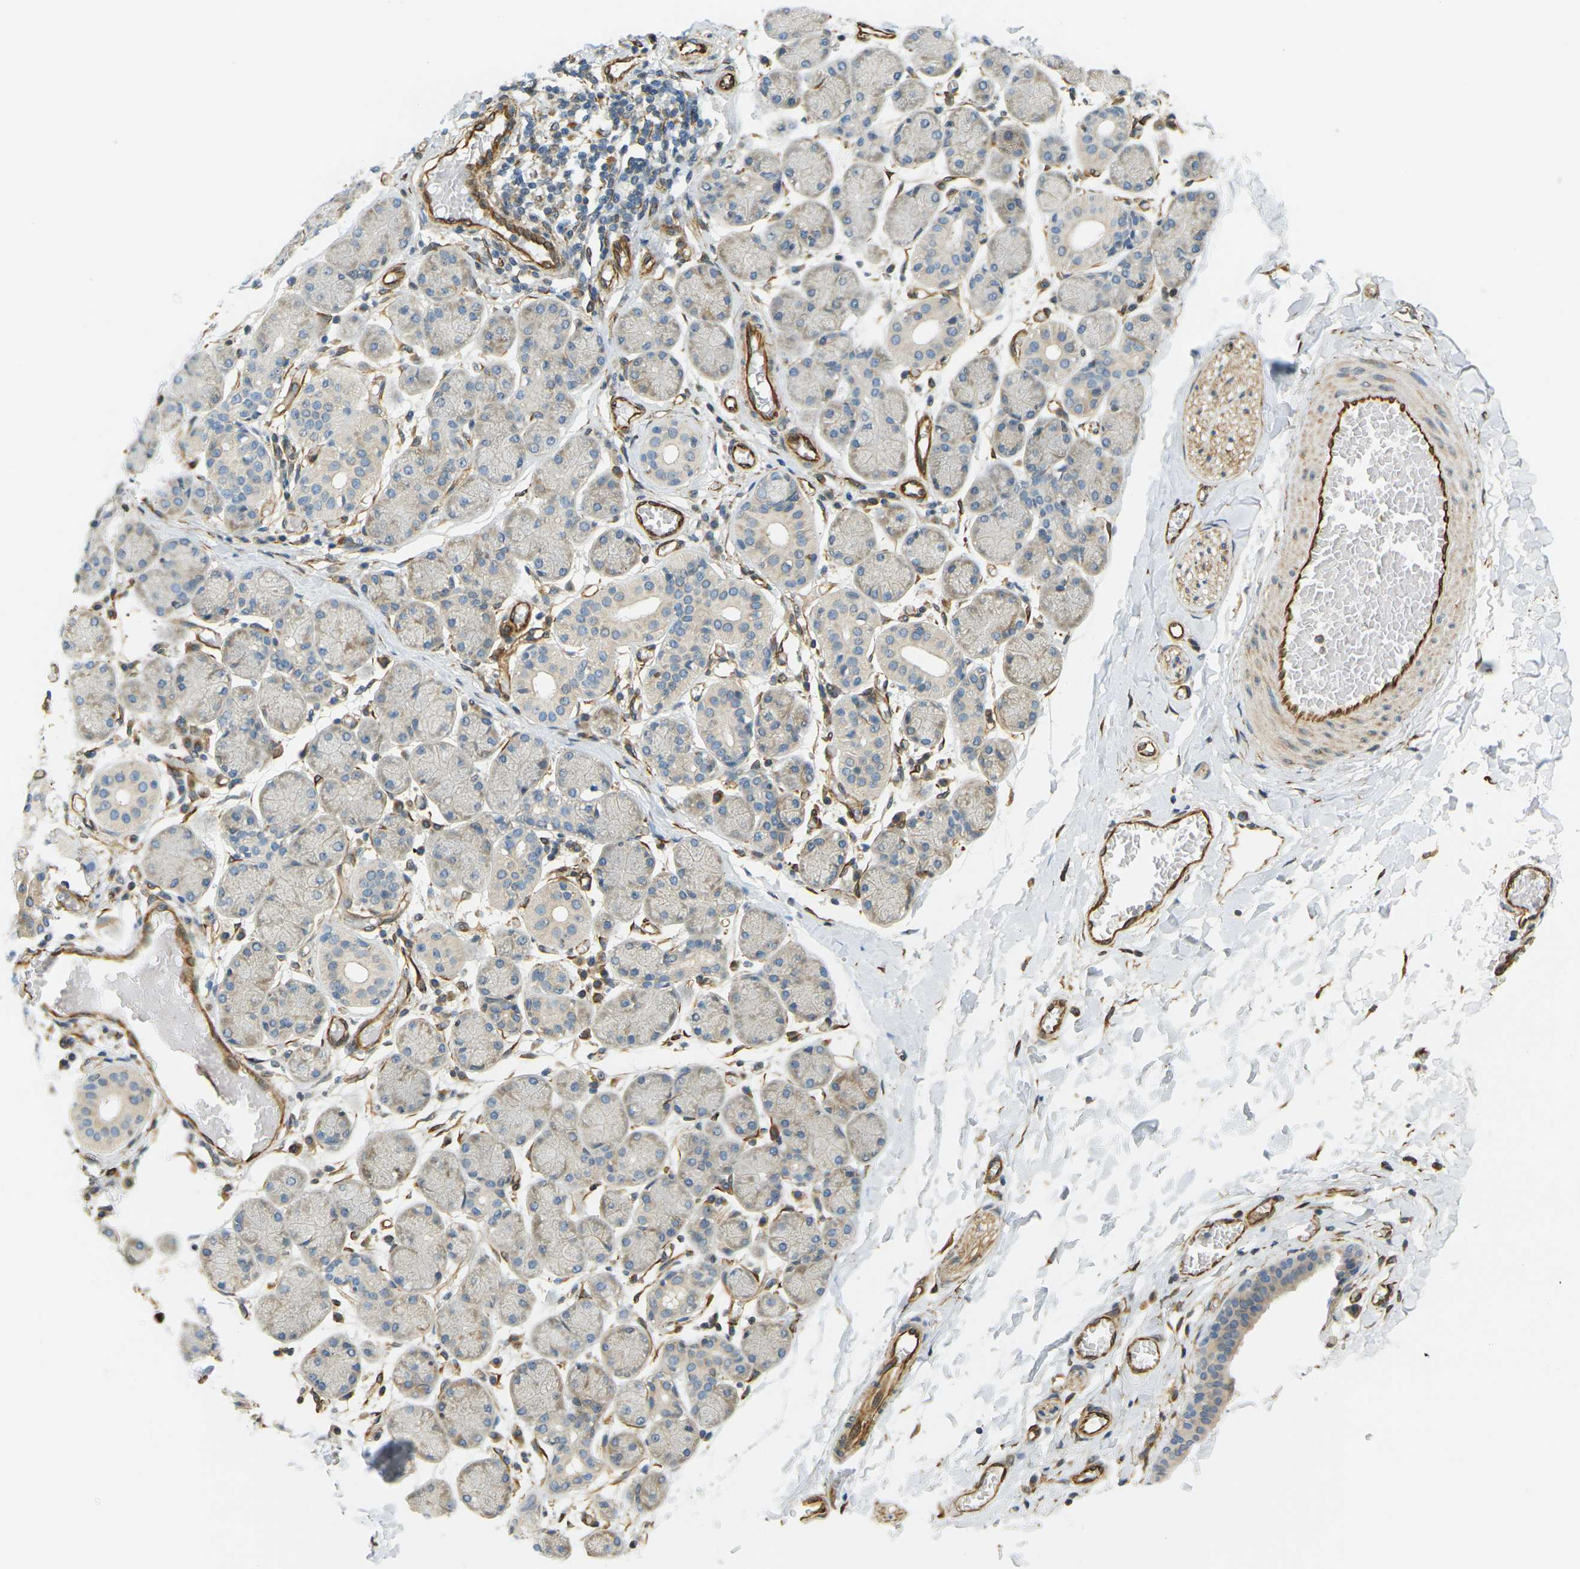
{"staining": {"intensity": "negative", "quantity": "none", "location": "none"}, "tissue": "salivary gland", "cell_type": "Glandular cells", "image_type": "normal", "snomed": [{"axis": "morphology", "description": "Normal tissue, NOS"}, {"axis": "topography", "description": "Salivary gland"}], "caption": "Immunohistochemical staining of benign human salivary gland reveals no significant expression in glandular cells. The staining is performed using DAB (3,3'-diaminobenzidine) brown chromogen with nuclei counter-stained in using hematoxylin.", "gene": "CYTH3", "patient": {"sex": "female", "age": 24}}